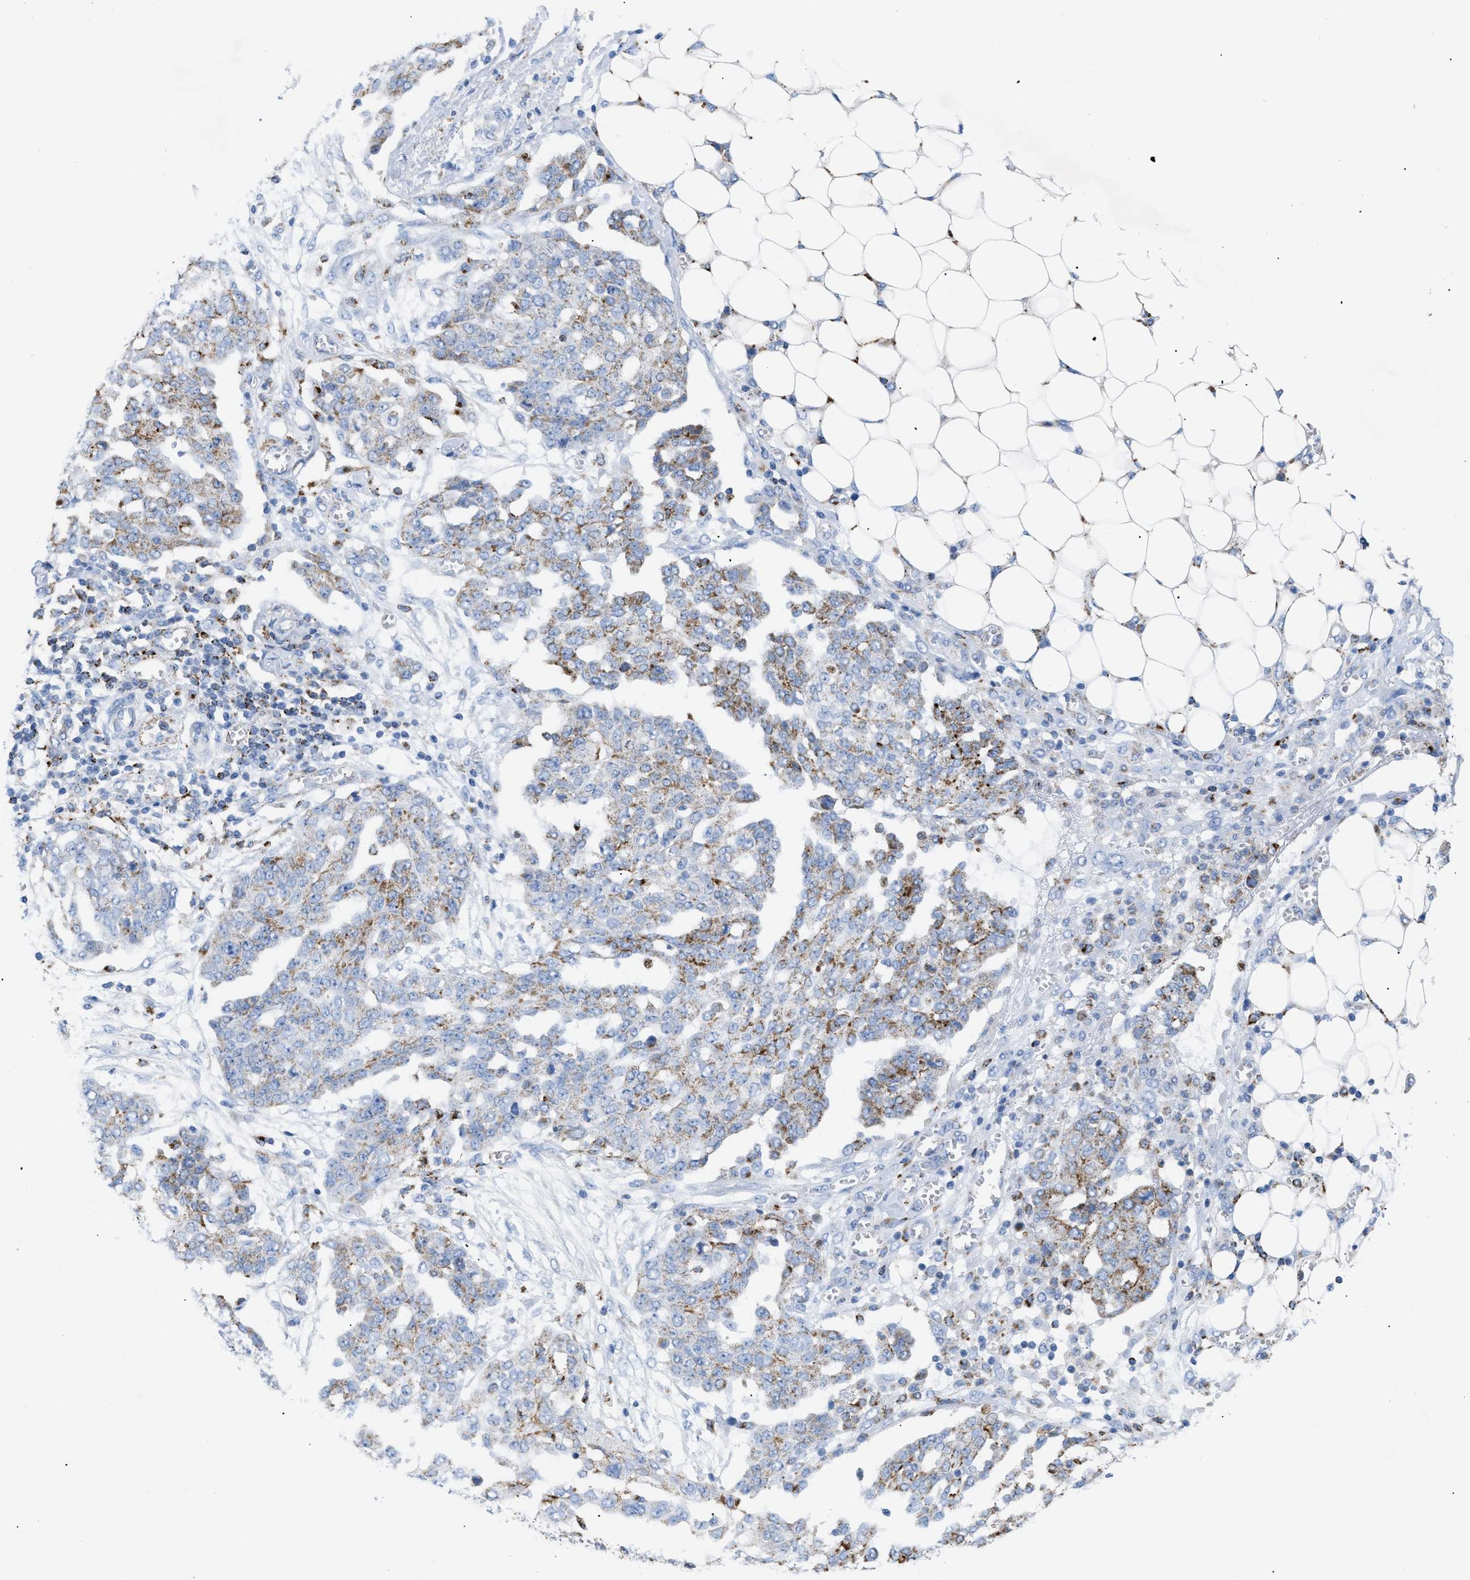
{"staining": {"intensity": "moderate", "quantity": "25%-75%", "location": "cytoplasmic/membranous"}, "tissue": "ovarian cancer", "cell_type": "Tumor cells", "image_type": "cancer", "snomed": [{"axis": "morphology", "description": "Cystadenocarcinoma, serous, NOS"}, {"axis": "topography", "description": "Soft tissue"}, {"axis": "topography", "description": "Ovary"}], "caption": "A histopathology image showing moderate cytoplasmic/membranous expression in approximately 25%-75% of tumor cells in ovarian cancer, as visualized by brown immunohistochemical staining.", "gene": "DRAM2", "patient": {"sex": "female", "age": 57}}